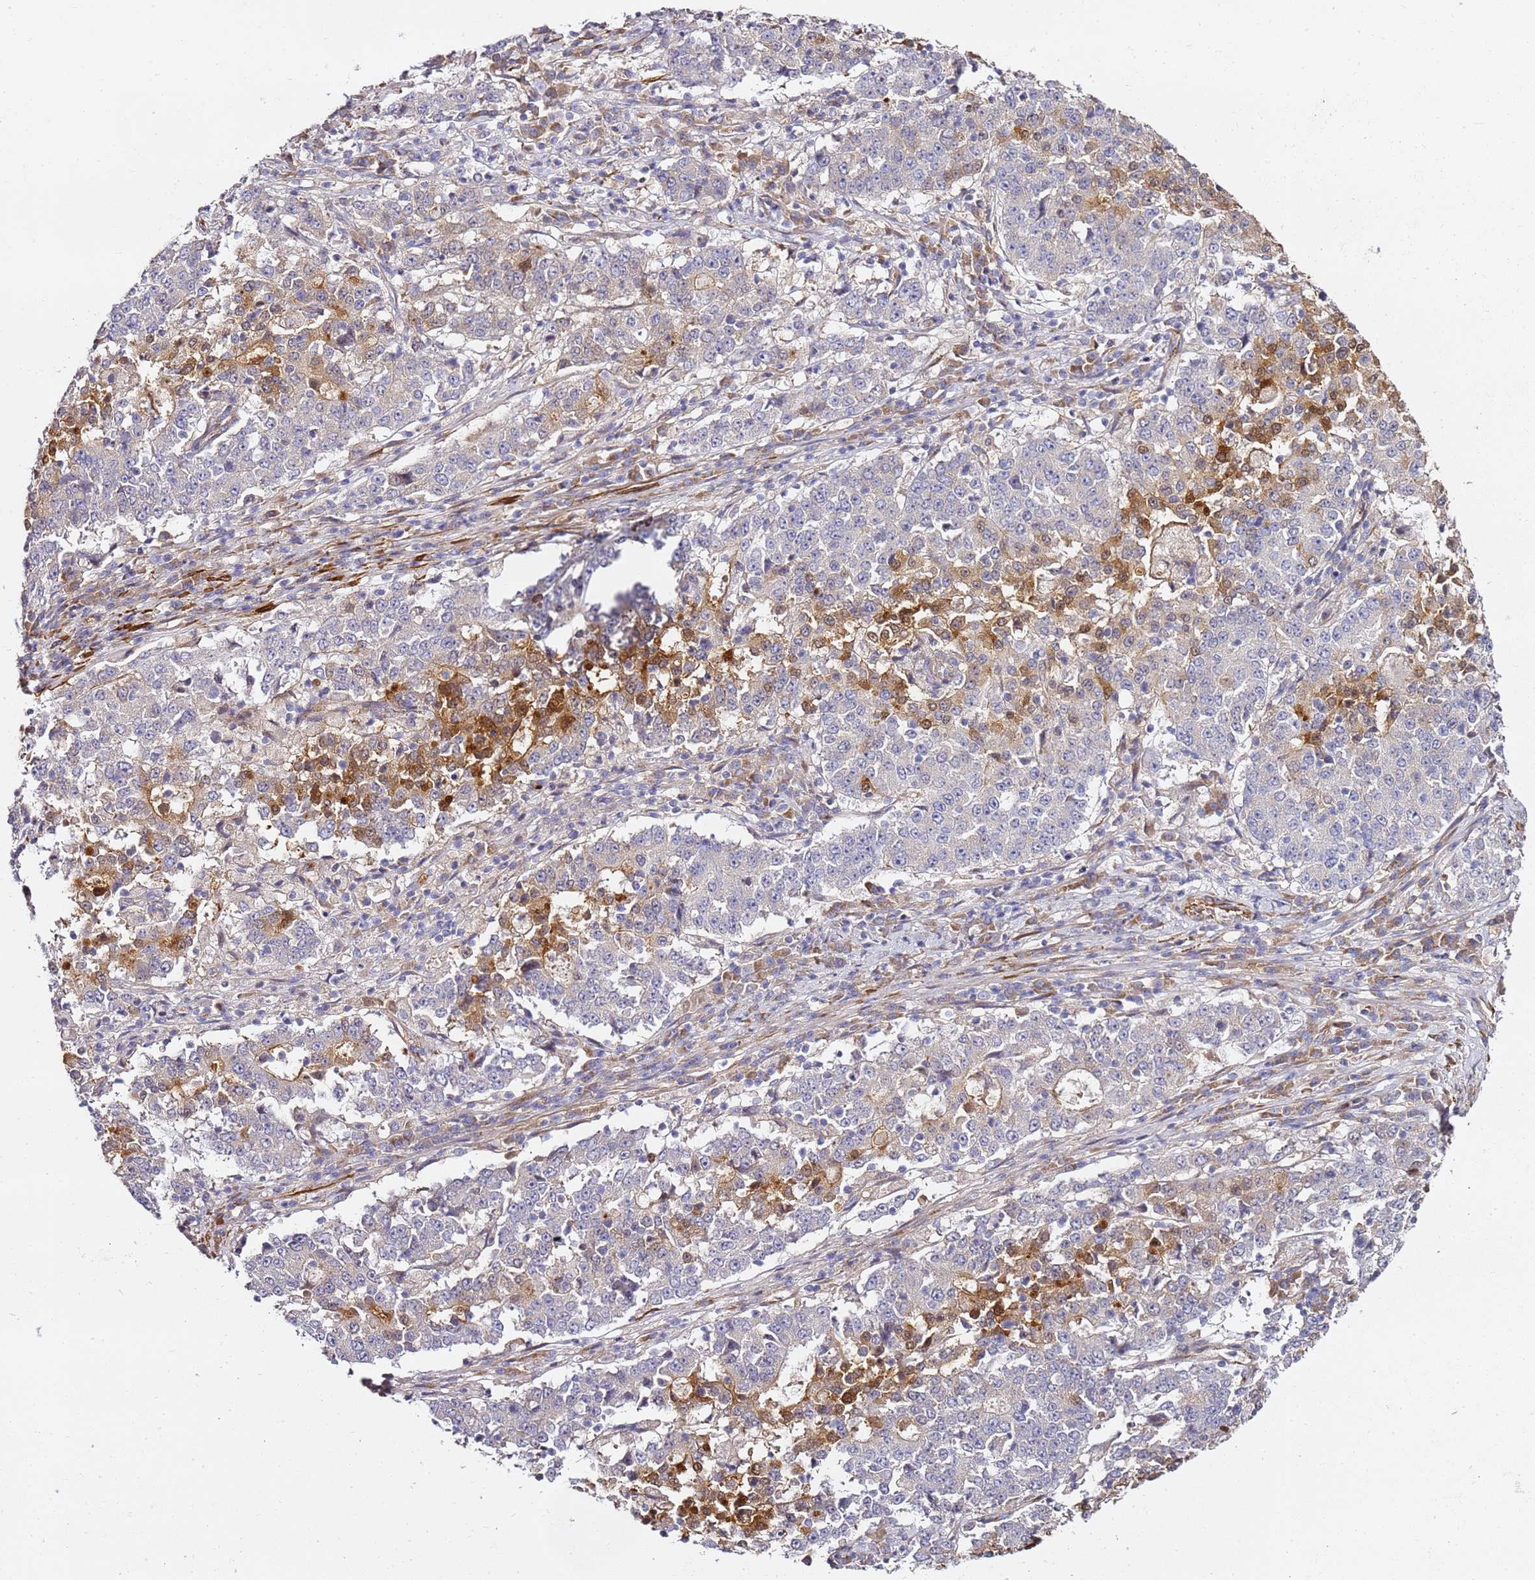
{"staining": {"intensity": "moderate", "quantity": "25%-75%", "location": "cytoplasmic/membranous,nuclear"}, "tissue": "stomach cancer", "cell_type": "Tumor cells", "image_type": "cancer", "snomed": [{"axis": "morphology", "description": "Adenocarcinoma, NOS"}, {"axis": "topography", "description": "Stomach"}], "caption": "Tumor cells exhibit moderate cytoplasmic/membranous and nuclear positivity in approximately 25%-75% of cells in adenocarcinoma (stomach).", "gene": "EPS8L1", "patient": {"sex": "male", "age": 59}}